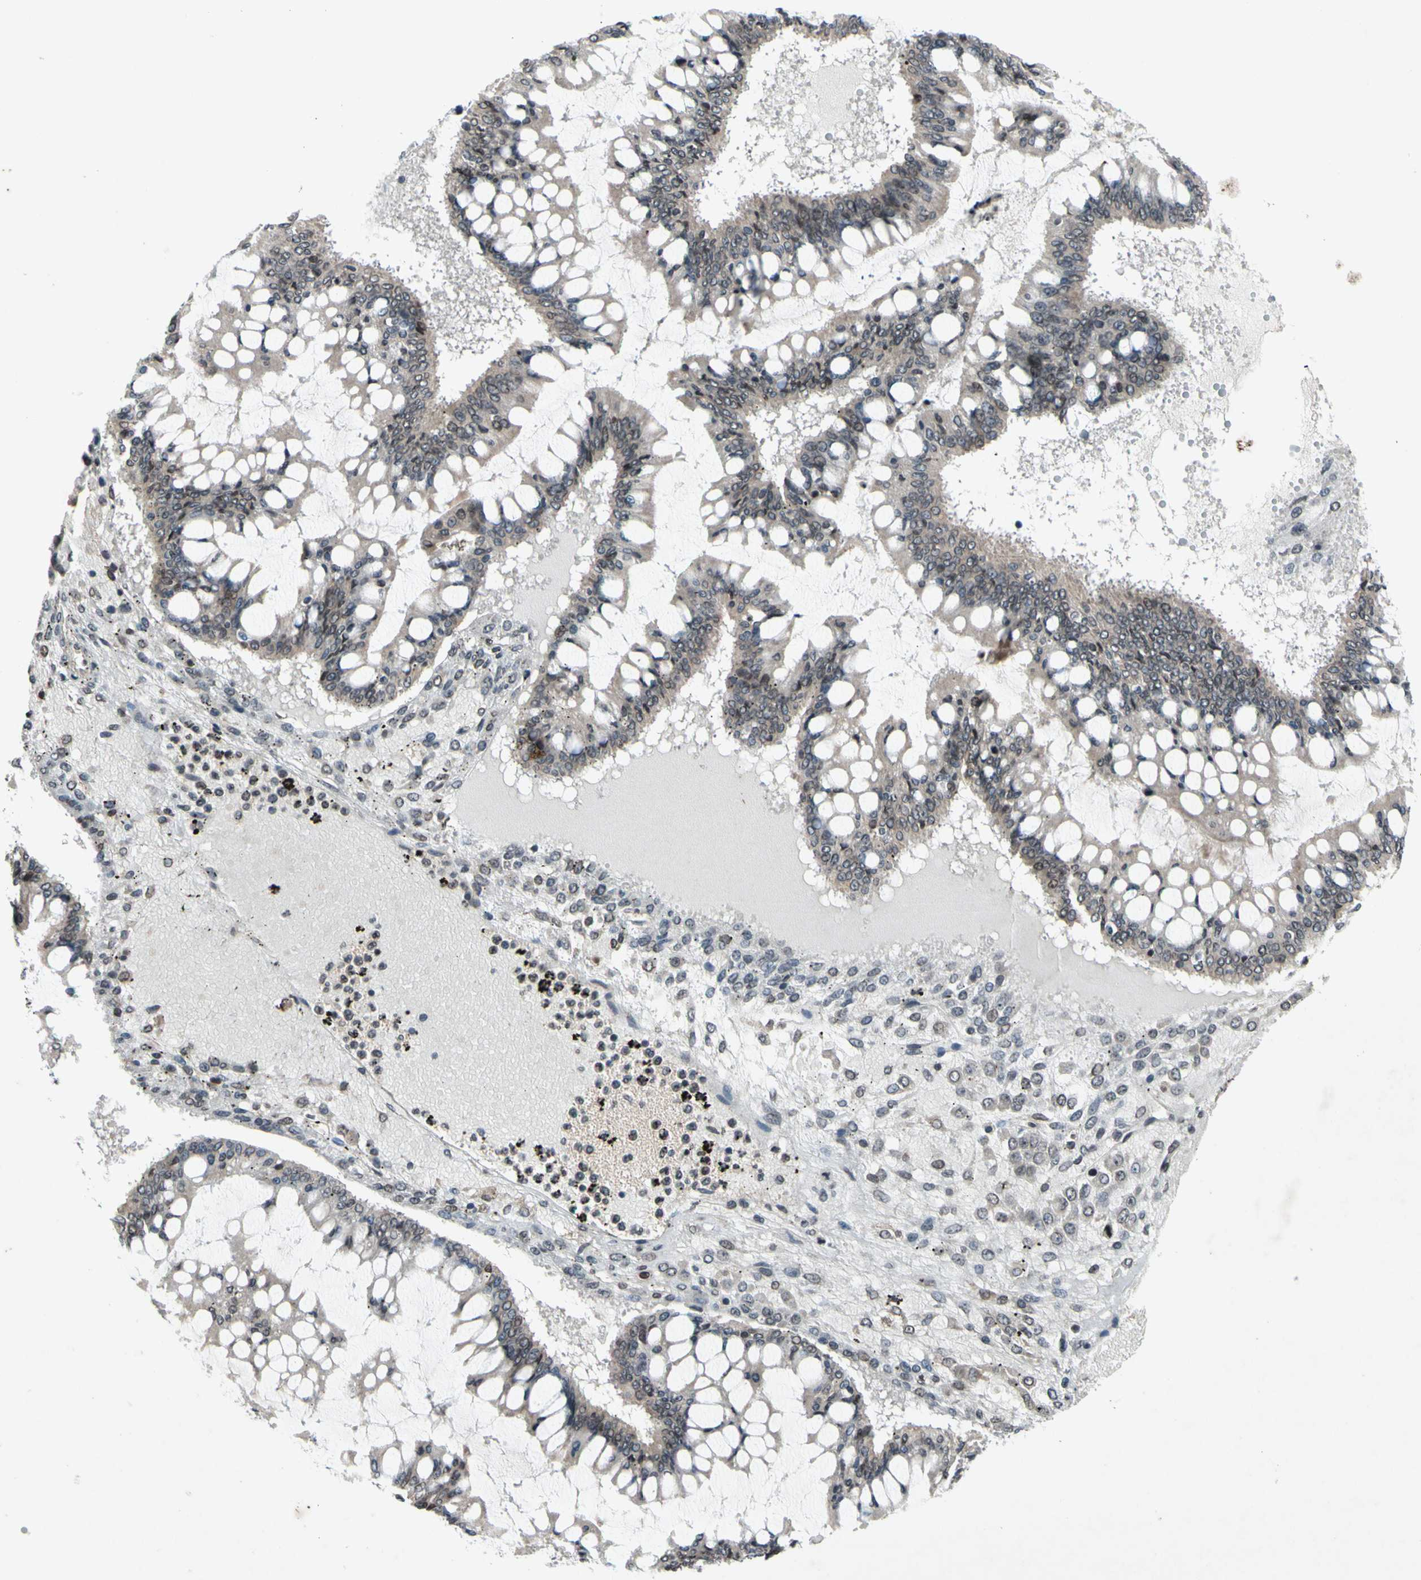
{"staining": {"intensity": "weak", "quantity": "25%-75%", "location": "cytoplasmic/membranous"}, "tissue": "ovarian cancer", "cell_type": "Tumor cells", "image_type": "cancer", "snomed": [{"axis": "morphology", "description": "Cystadenocarcinoma, mucinous, NOS"}, {"axis": "topography", "description": "Ovary"}], "caption": "An IHC image of neoplastic tissue is shown. Protein staining in brown labels weak cytoplasmic/membranous positivity in ovarian cancer within tumor cells. (IHC, brightfield microscopy, high magnification).", "gene": "XPO1", "patient": {"sex": "female", "age": 73}}